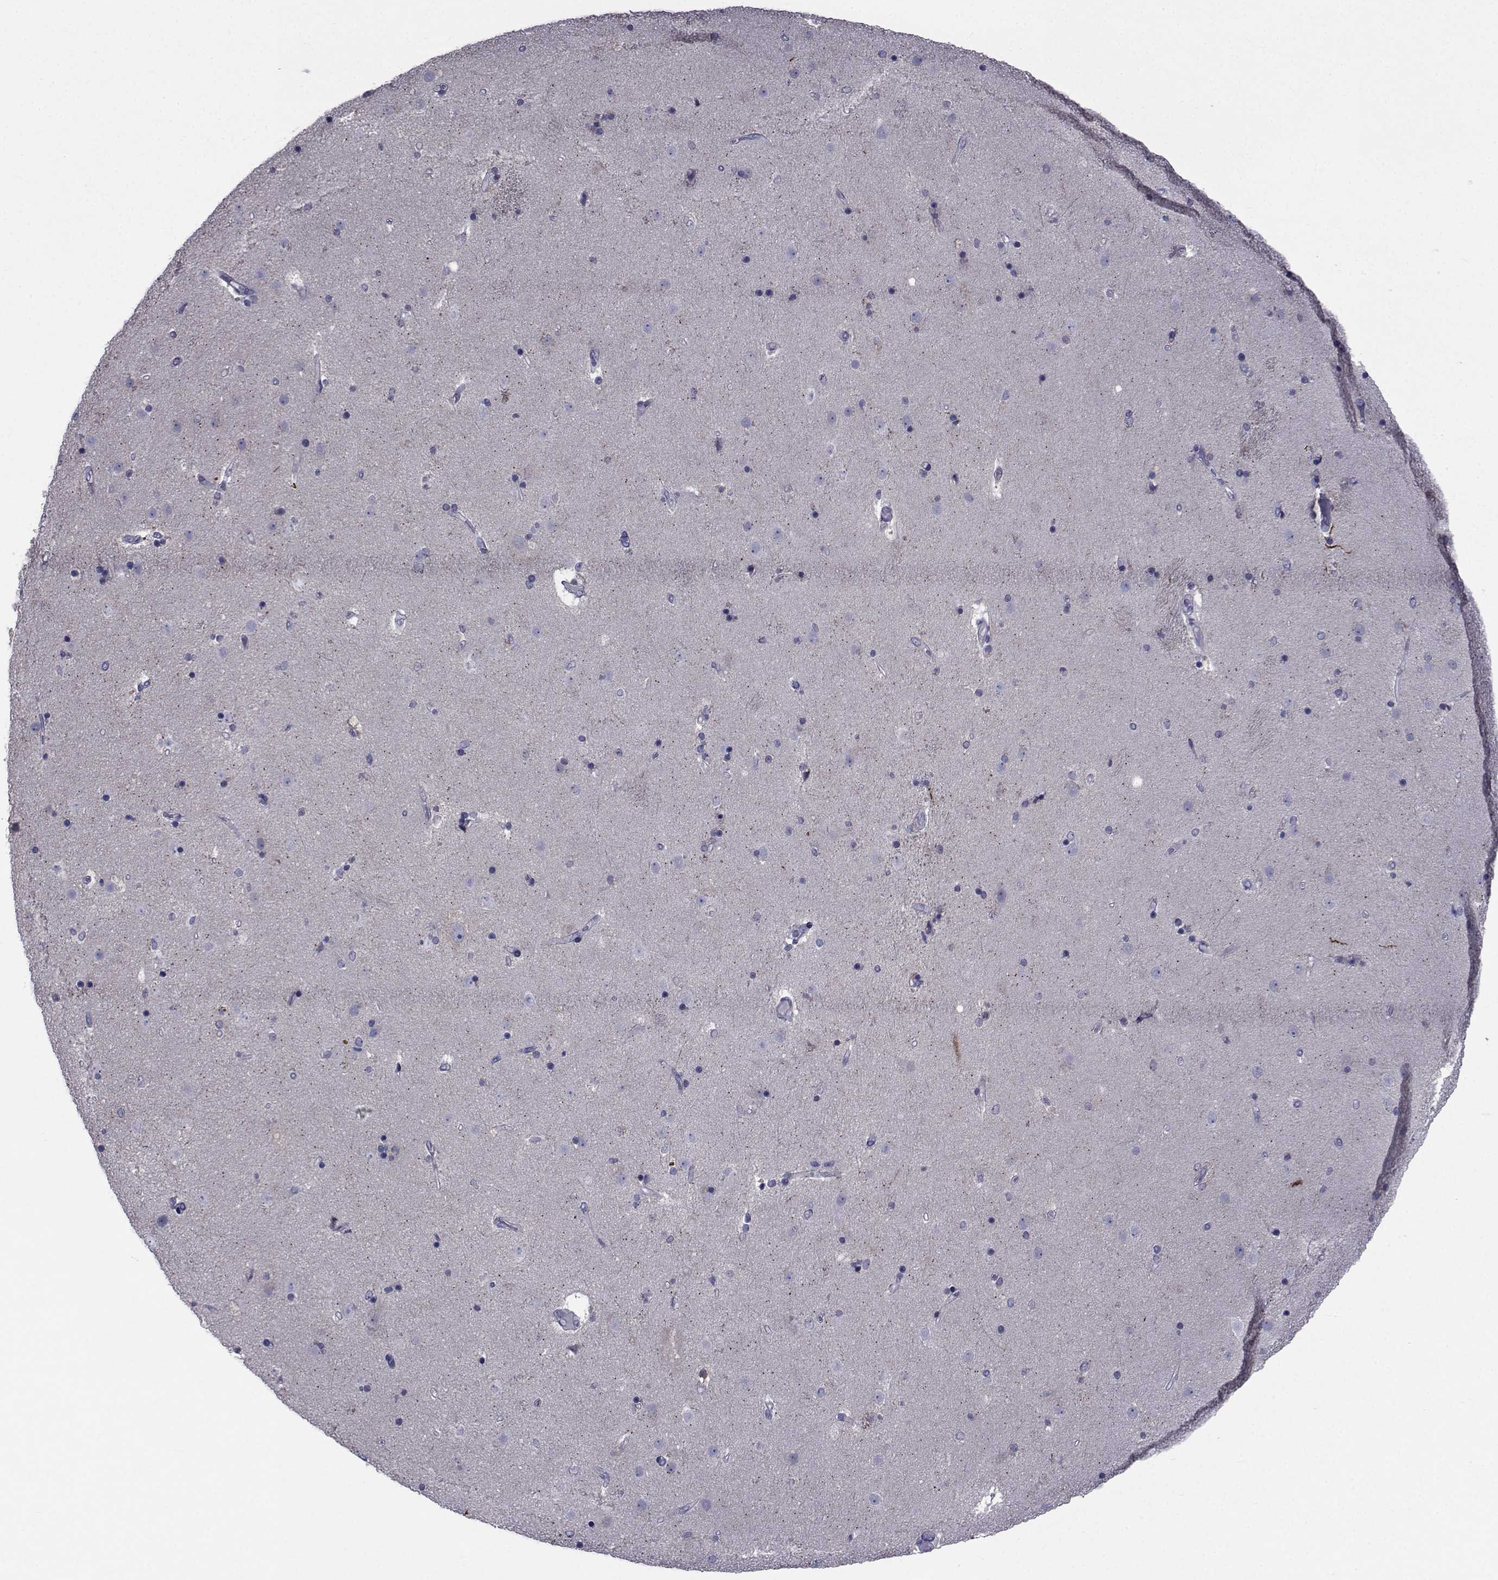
{"staining": {"intensity": "negative", "quantity": "none", "location": "none"}, "tissue": "caudate", "cell_type": "Glial cells", "image_type": "normal", "snomed": [{"axis": "morphology", "description": "Normal tissue, NOS"}, {"axis": "topography", "description": "Lateral ventricle wall"}], "caption": "High magnification brightfield microscopy of normal caudate stained with DAB (3,3'-diaminobenzidine) (brown) and counterstained with hematoxylin (blue): glial cells show no significant expression. (Stains: DAB (3,3'-diaminobenzidine) immunohistochemistry (IHC) with hematoxylin counter stain, Microscopy: brightfield microscopy at high magnification).", "gene": "SEMA5B", "patient": {"sex": "female", "age": 71}}